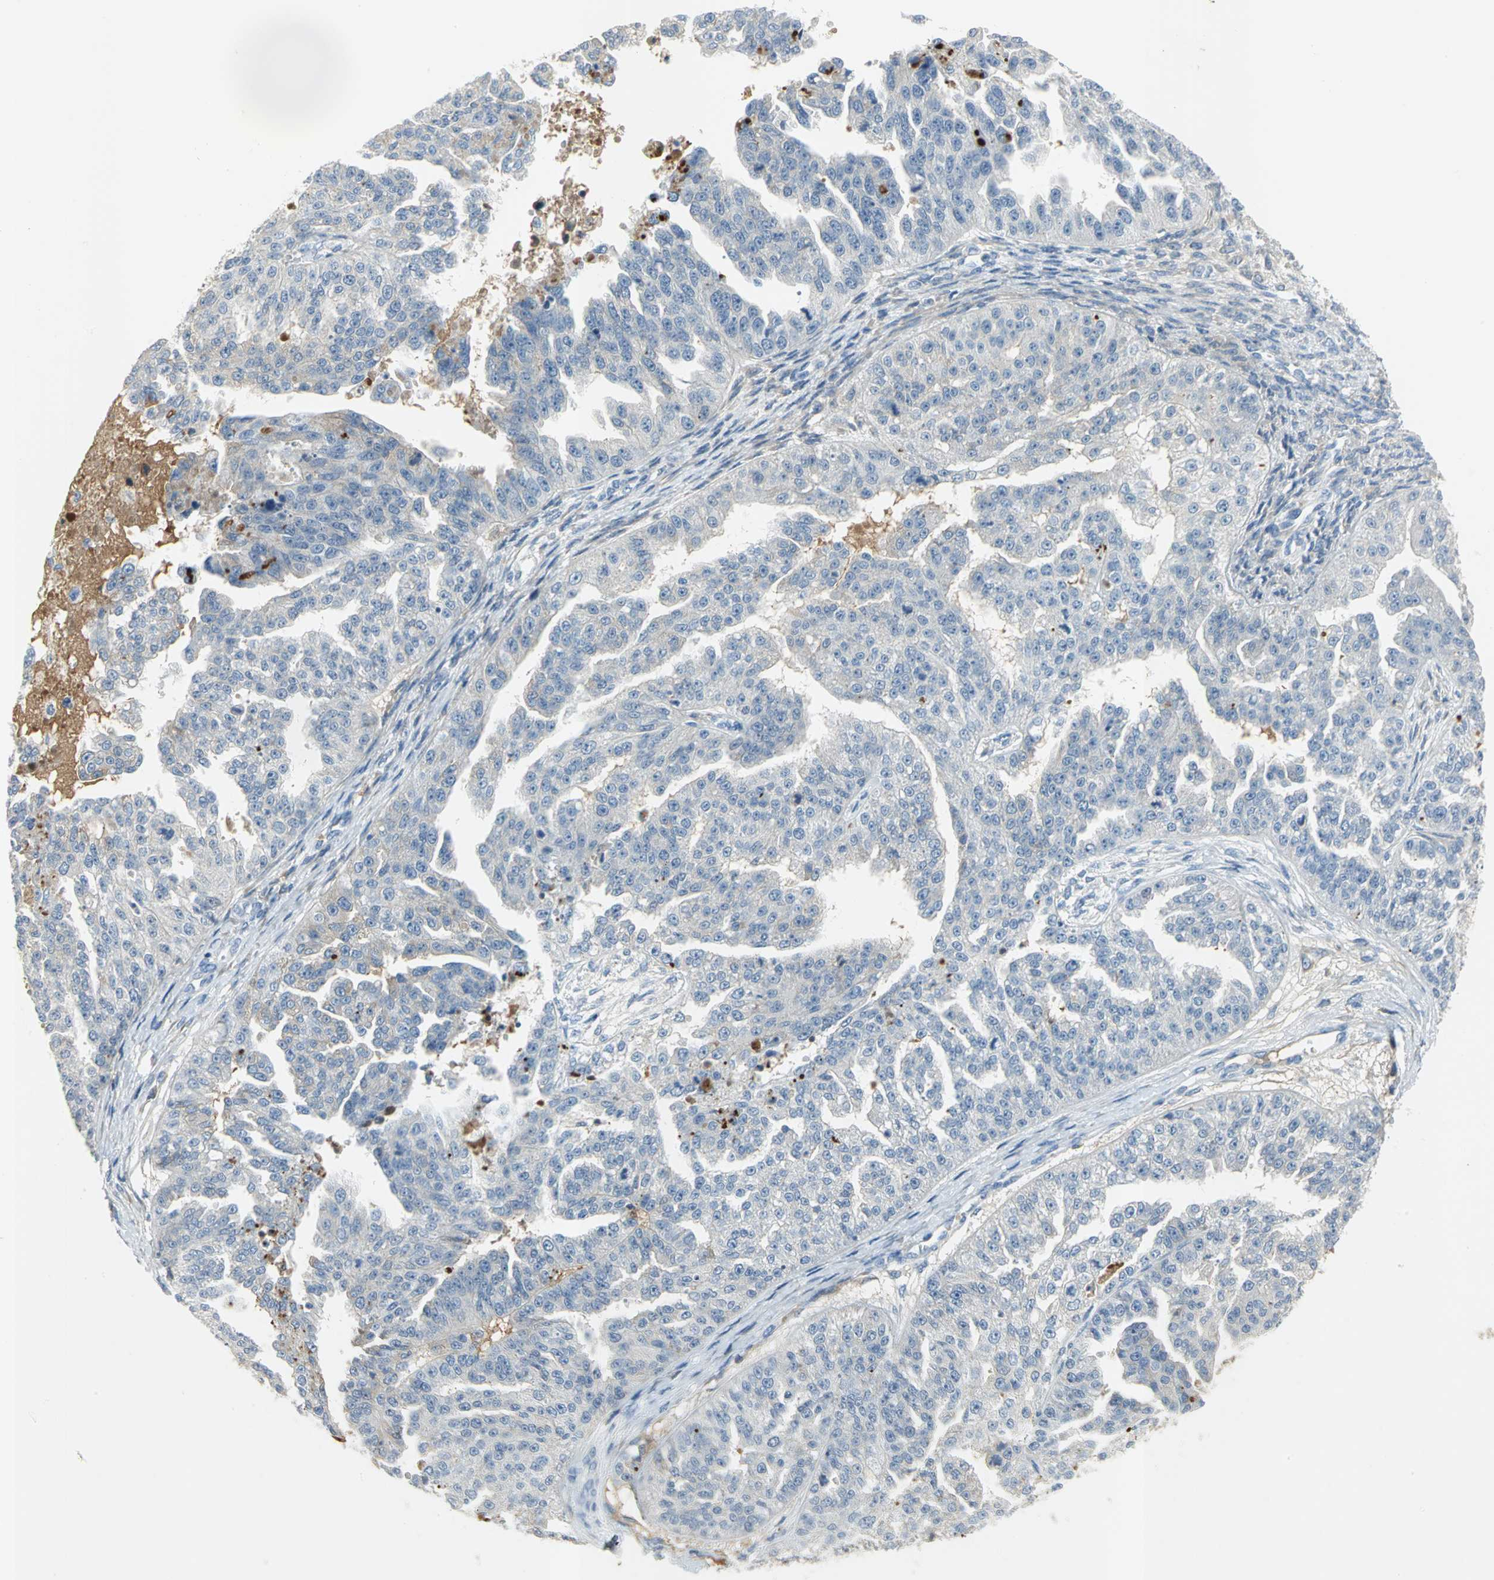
{"staining": {"intensity": "weak", "quantity": "25%-75%", "location": "cytoplasmic/membranous"}, "tissue": "ovarian cancer", "cell_type": "Tumor cells", "image_type": "cancer", "snomed": [{"axis": "morphology", "description": "Cystadenocarcinoma, serous, NOS"}, {"axis": "topography", "description": "Ovary"}], "caption": "A brown stain shows weak cytoplasmic/membranous expression of a protein in serous cystadenocarcinoma (ovarian) tumor cells.", "gene": "ZIC1", "patient": {"sex": "female", "age": 58}}